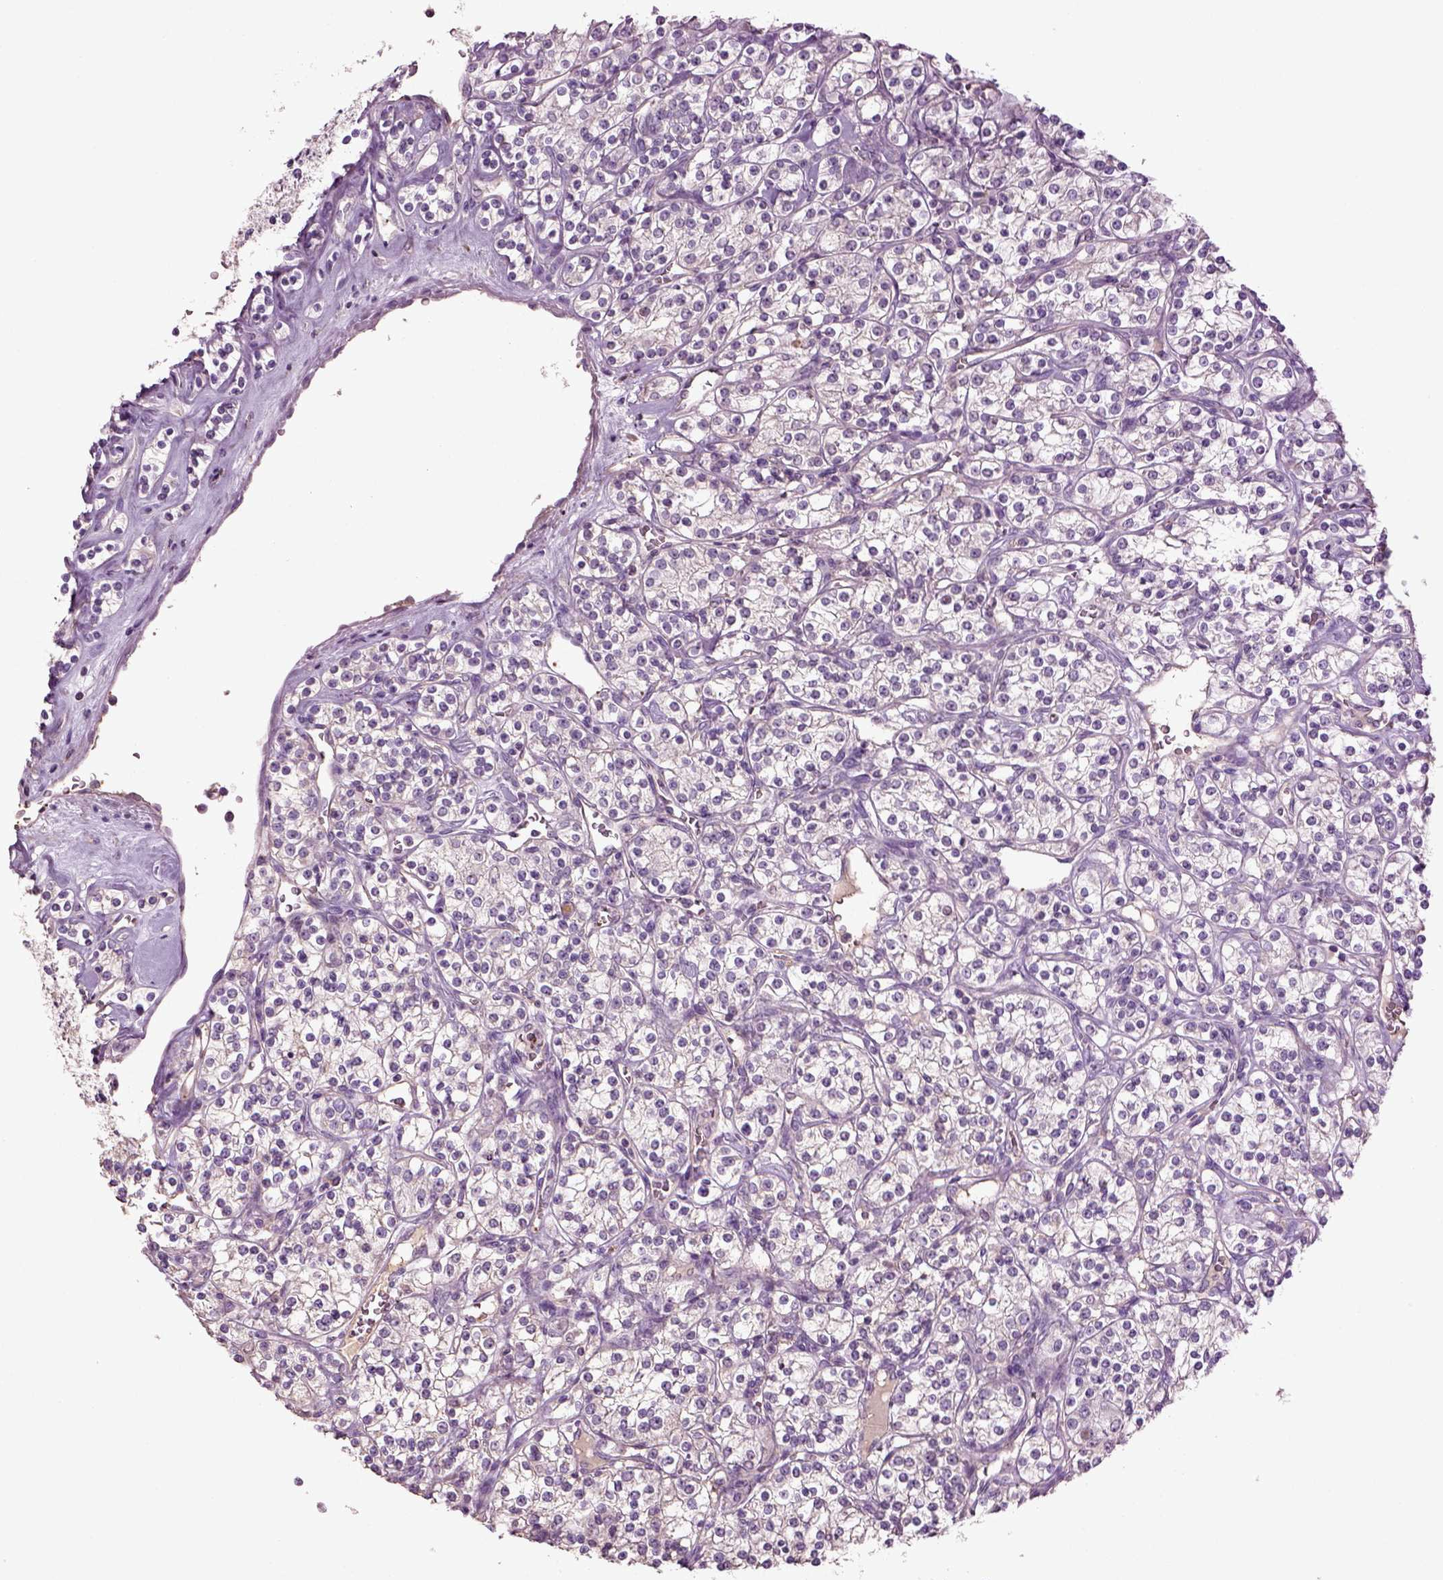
{"staining": {"intensity": "negative", "quantity": "none", "location": "none"}, "tissue": "renal cancer", "cell_type": "Tumor cells", "image_type": "cancer", "snomed": [{"axis": "morphology", "description": "Adenocarcinoma, NOS"}, {"axis": "topography", "description": "Kidney"}], "caption": "Human renal cancer stained for a protein using IHC displays no positivity in tumor cells.", "gene": "DEFB118", "patient": {"sex": "male", "age": 77}}